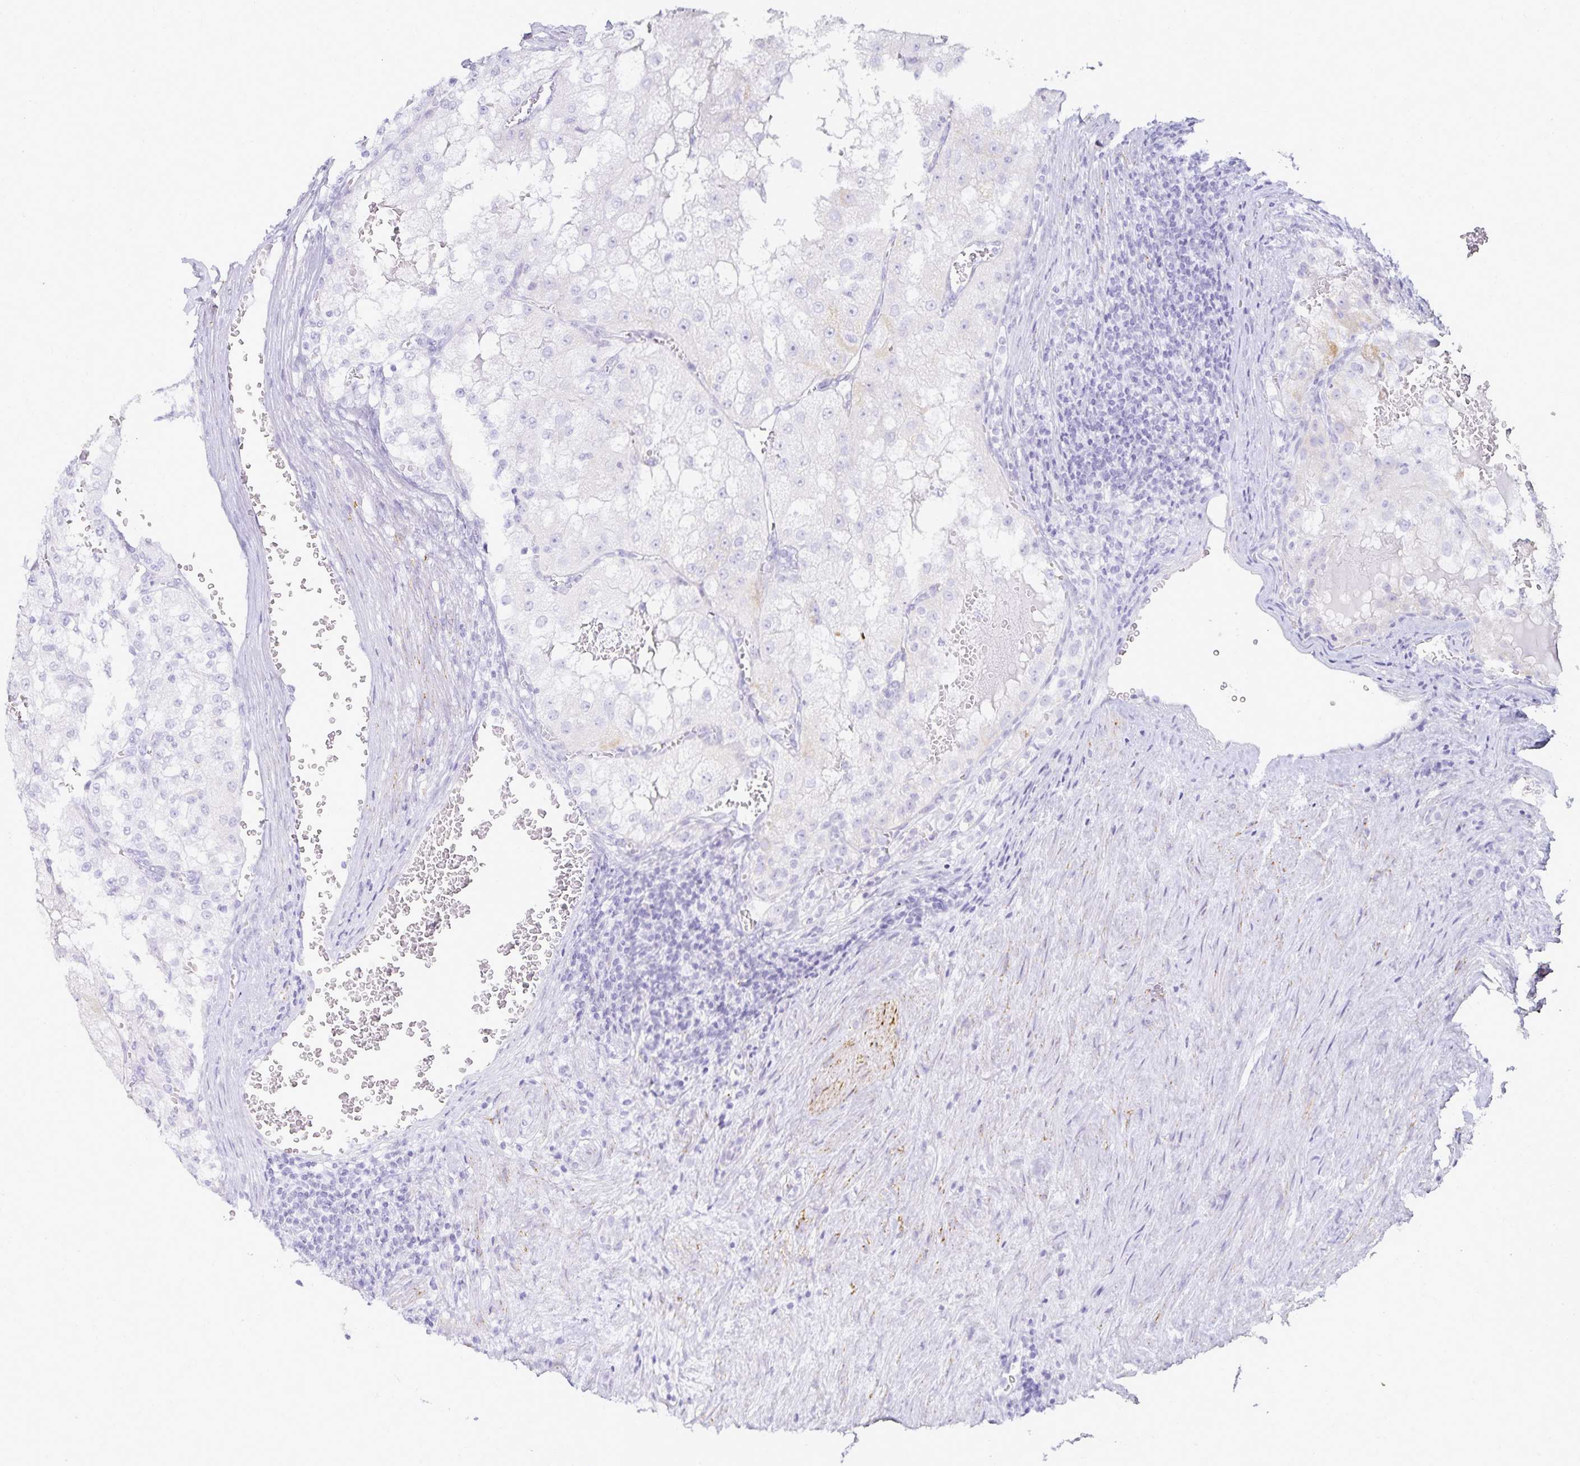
{"staining": {"intensity": "negative", "quantity": "none", "location": "none"}, "tissue": "renal cancer", "cell_type": "Tumor cells", "image_type": "cancer", "snomed": [{"axis": "morphology", "description": "Adenocarcinoma, NOS"}, {"axis": "topography", "description": "Kidney"}], "caption": "The immunohistochemistry histopathology image has no significant positivity in tumor cells of renal adenocarcinoma tissue.", "gene": "GP2", "patient": {"sex": "female", "age": 74}}